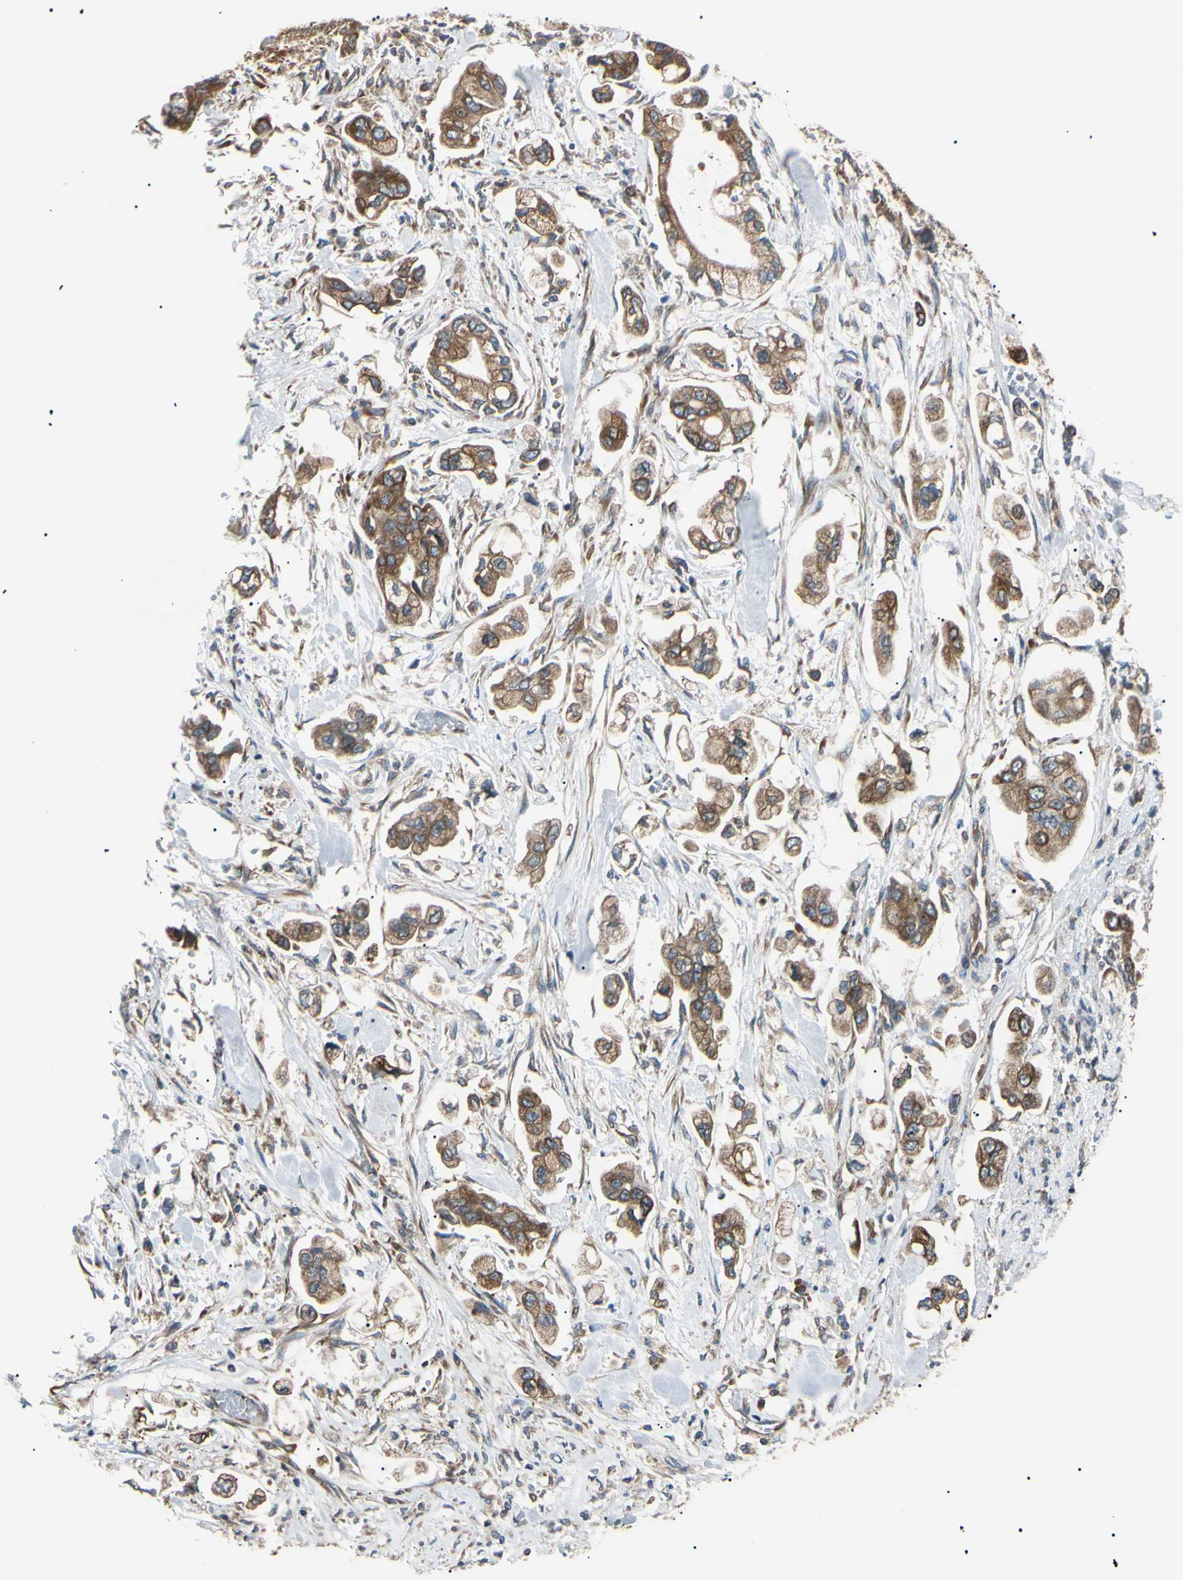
{"staining": {"intensity": "moderate", "quantity": ">75%", "location": "cytoplasmic/membranous"}, "tissue": "stomach cancer", "cell_type": "Tumor cells", "image_type": "cancer", "snomed": [{"axis": "morphology", "description": "Adenocarcinoma, NOS"}, {"axis": "topography", "description": "Stomach"}], "caption": "Immunohistochemical staining of human stomach cancer (adenocarcinoma) shows medium levels of moderate cytoplasmic/membranous protein staining in approximately >75% of tumor cells. (IHC, brightfield microscopy, high magnification).", "gene": "VAPA", "patient": {"sex": "male", "age": 62}}